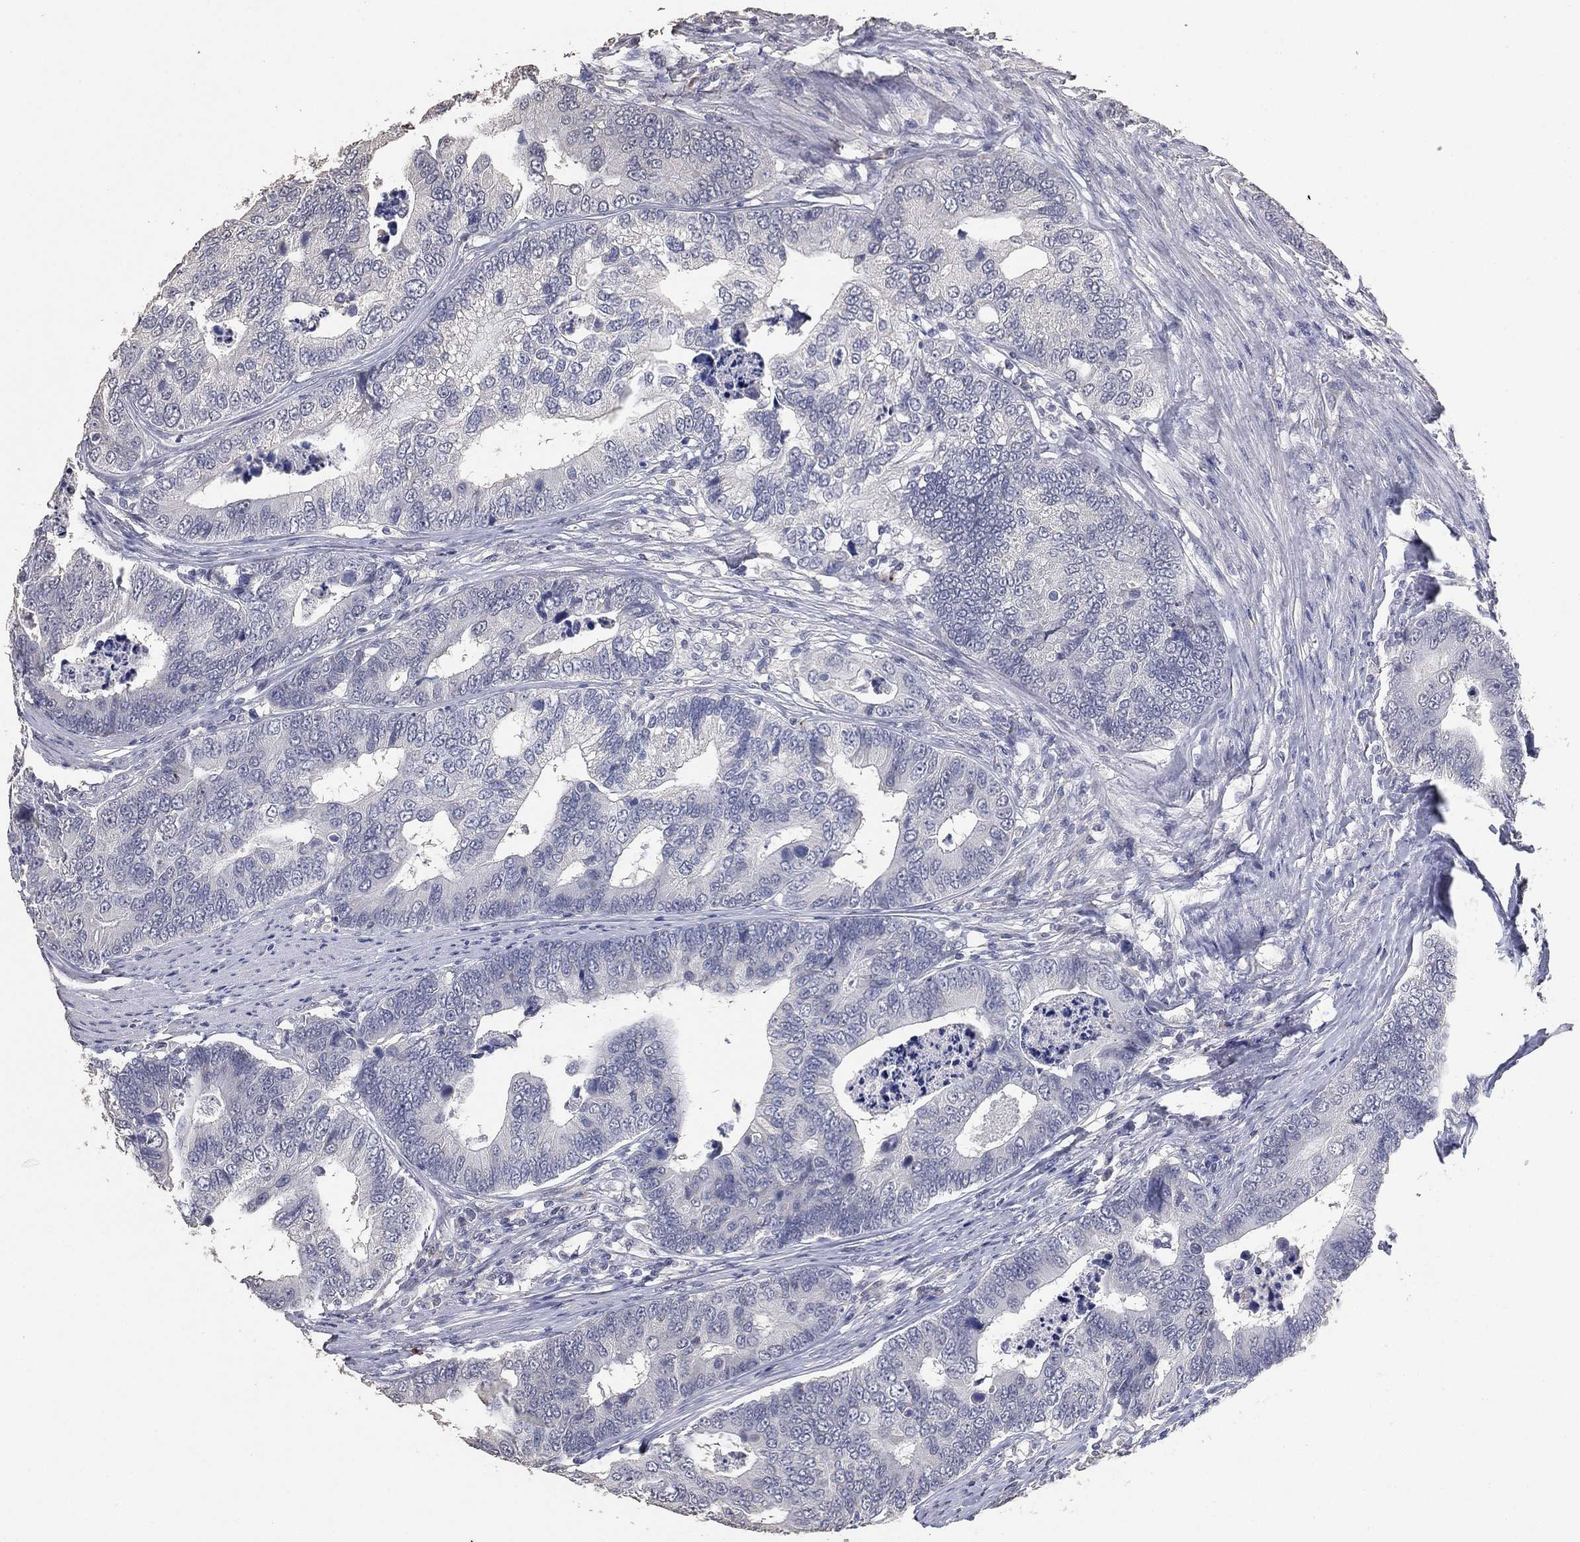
{"staining": {"intensity": "negative", "quantity": "none", "location": "none"}, "tissue": "colorectal cancer", "cell_type": "Tumor cells", "image_type": "cancer", "snomed": [{"axis": "morphology", "description": "Adenocarcinoma, NOS"}, {"axis": "topography", "description": "Colon"}], "caption": "Immunohistochemistry photomicrograph of colorectal adenocarcinoma stained for a protein (brown), which reveals no positivity in tumor cells.", "gene": "DSG1", "patient": {"sex": "female", "age": 72}}